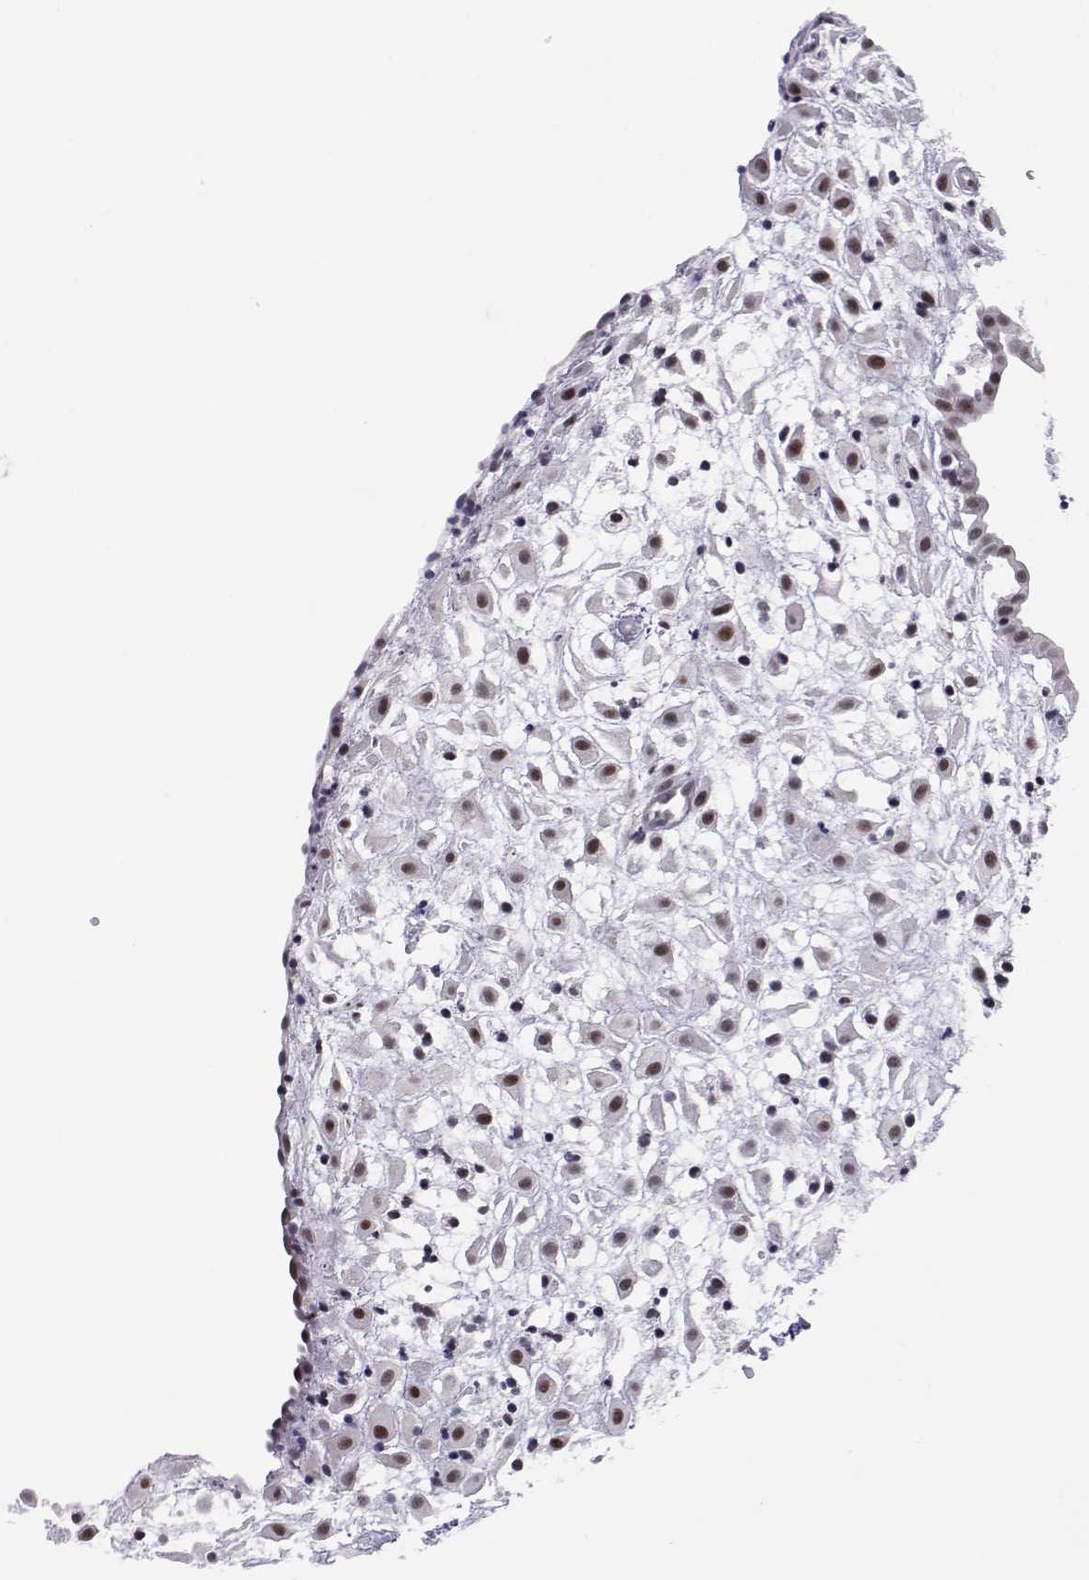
{"staining": {"intensity": "weak", "quantity": ">75%", "location": "nuclear"}, "tissue": "placenta", "cell_type": "Decidual cells", "image_type": "normal", "snomed": [{"axis": "morphology", "description": "Normal tissue, NOS"}, {"axis": "topography", "description": "Placenta"}], "caption": "Placenta stained with a brown dye displays weak nuclear positive positivity in about >75% of decidual cells.", "gene": "SIX6", "patient": {"sex": "female", "age": 24}}